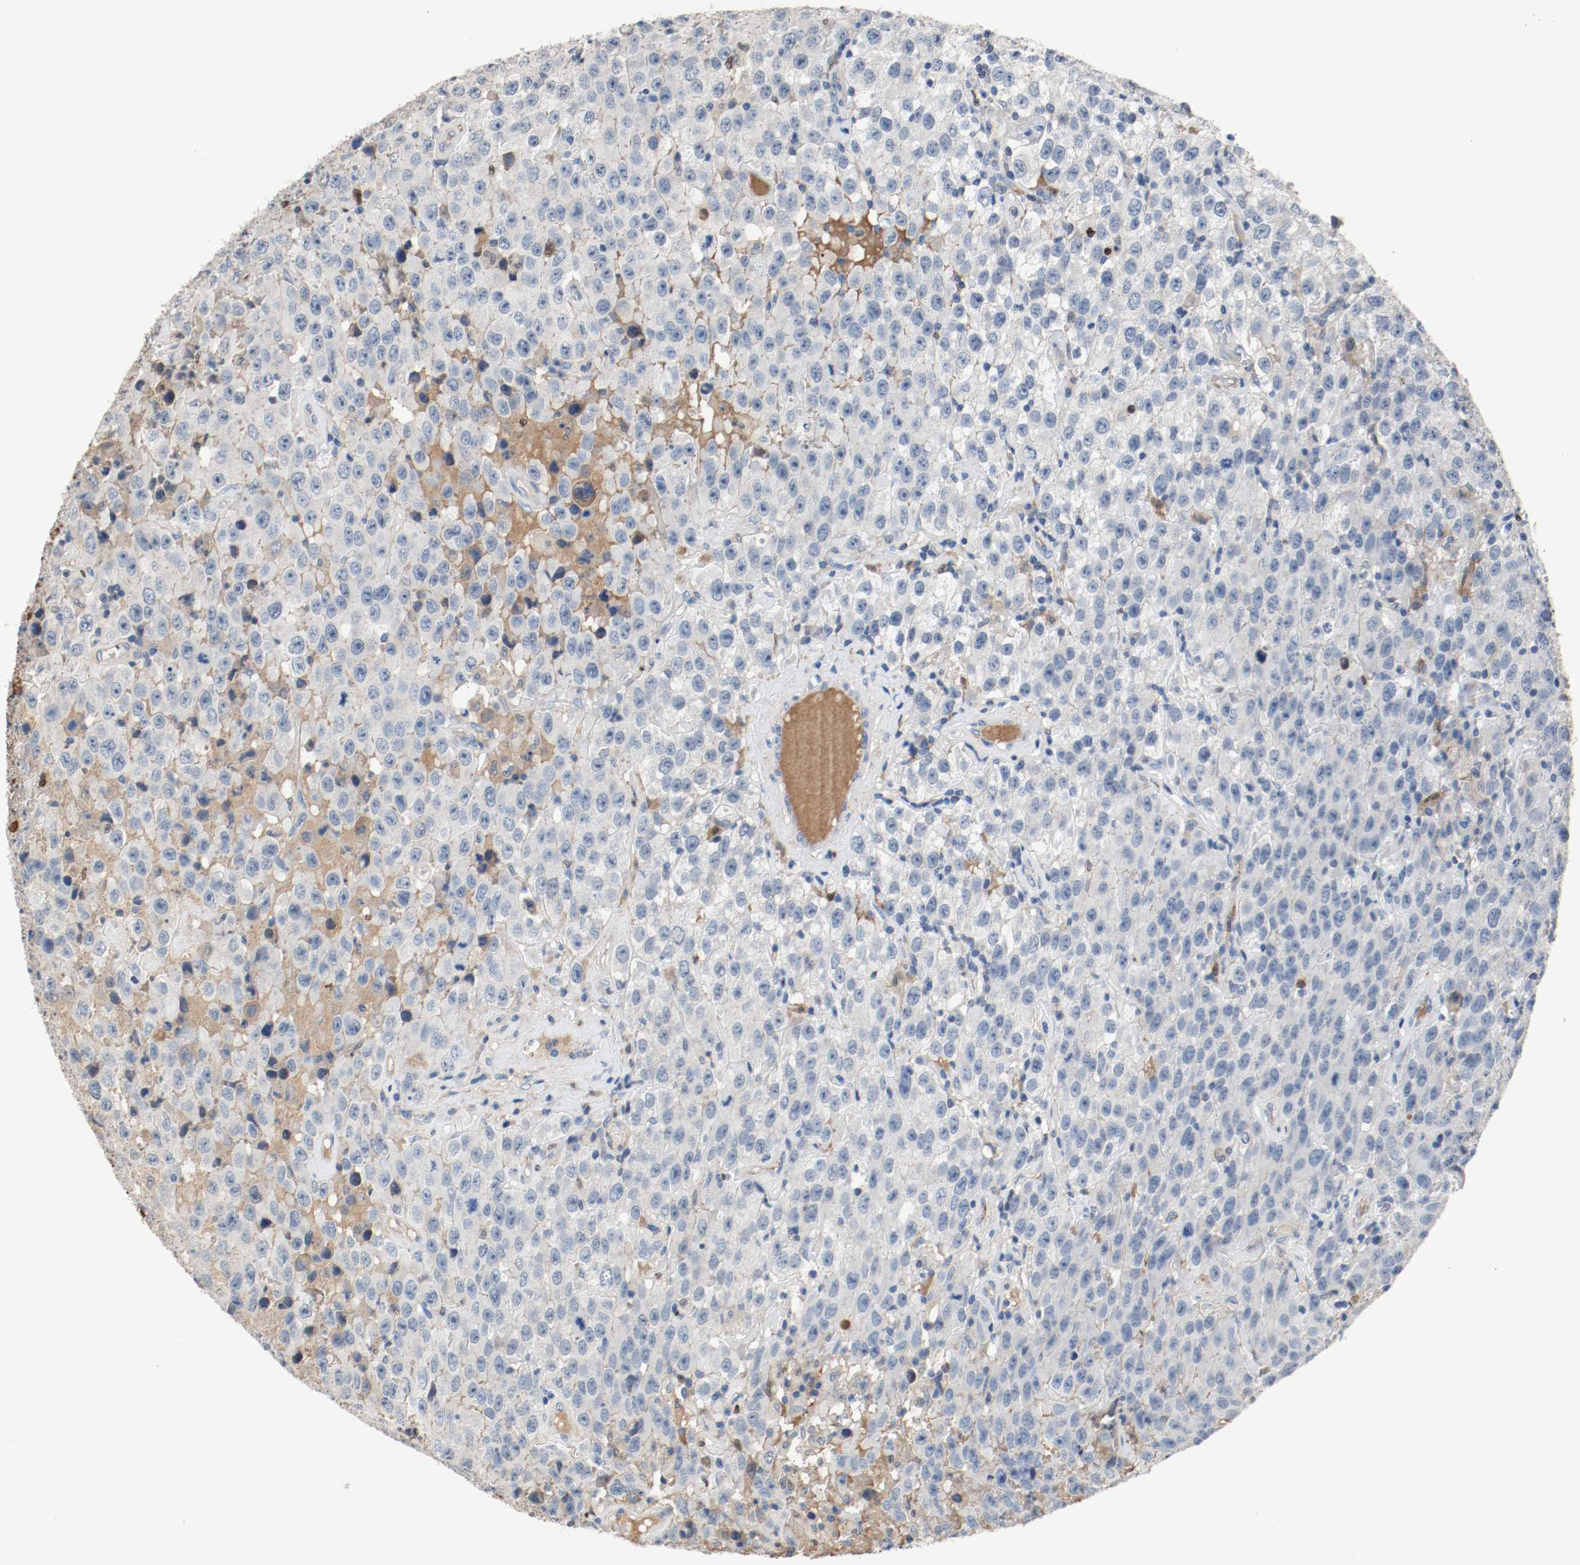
{"staining": {"intensity": "negative", "quantity": "none", "location": "none"}, "tissue": "testis cancer", "cell_type": "Tumor cells", "image_type": "cancer", "snomed": [{"axis": "morphology", "description": "Seminoma, NOS"}, {"axis": "topography", "description": "Testis"}], "caption": "Micrograph shows no significant protein positivity in tumor cells of testis cancer (seminoma).", "gene": "BLK", "patient": {"sex": "male", "age": 52}}